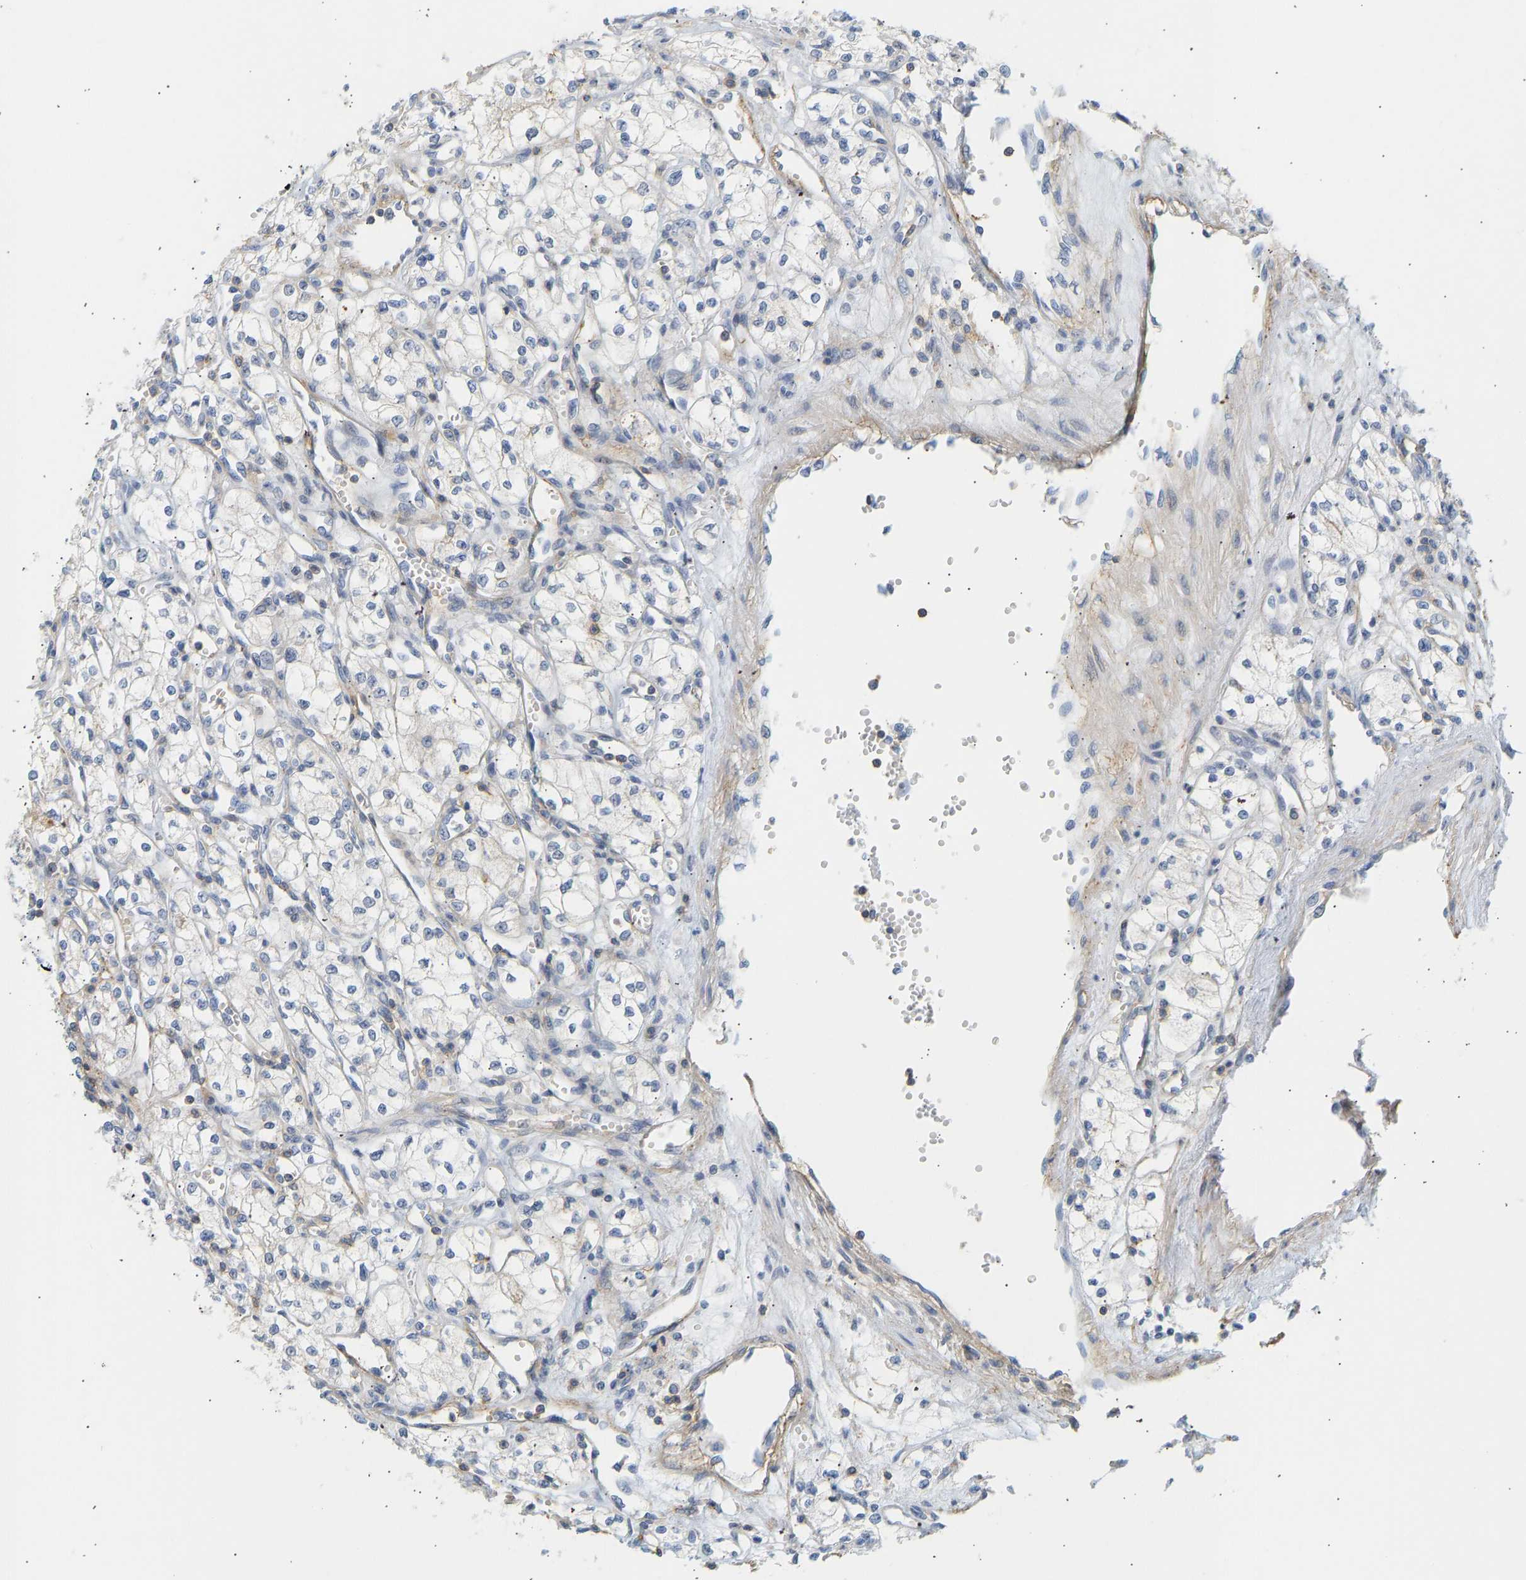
{"staining": {"intensity": "negative", "quantity": "none", "location": "none"}, "tissue": "renal cancer", "cell_type": "Tumor cells", "image_type": "cancer", "snomed": [{"axis": "morphology", "description": "Adenocarcinoma, NOS"}, {"axis": "topography", "description": "Kidney"}], "caption": "An immunohistochemistry image of renal cancer (adenocarcinoma) is shown. There is no staining in tumor cells of renal cancer (adenocarcinoma).", "gene": "BVES", "patient": {"sex": "male", "age": 59}}